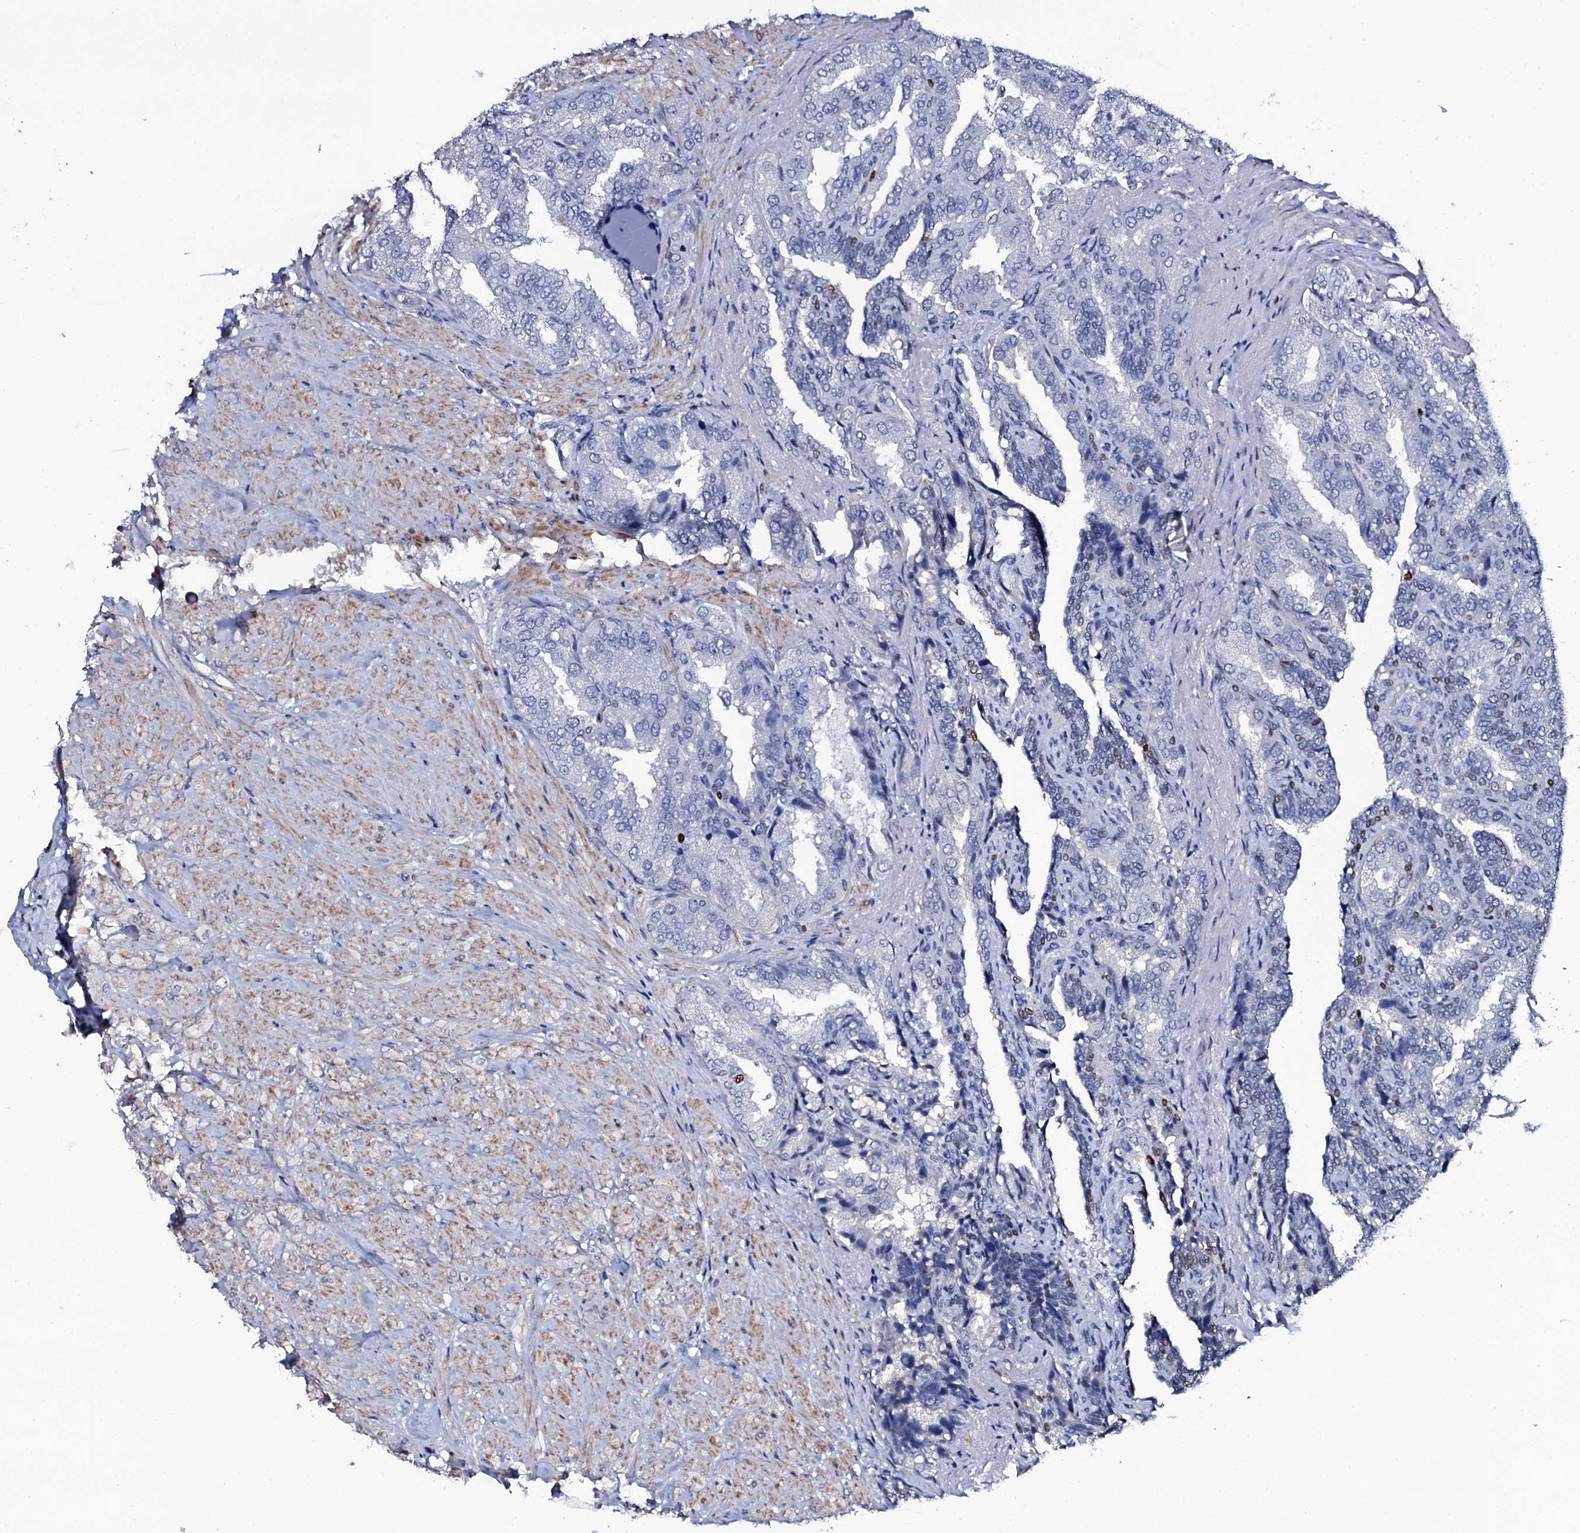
{"staining": {"intensity": "negative", "quantity": "none", "location": "none"}, "tissue": "seminal vesicle", "cell_type": "Glandular cells", "image_type": "normal", "snomed": [{"axis": "morphology", "description": "Normal tissue, NOS"}, {"axis": "topography", "description": "Seminal veicle"}, {"axis": "topography", "description": "Peripheral nerve tissue"}], "caption": "There is no significant expression in glandular cells of seminal vesicle. The staining was performed using DAB (3,3'-diaminobenzidine) to visualize the protein expression in brown, while the nuclei were stained in blue with hematoxylin (Magnification: 20x).", "gene": "NPM2", "patient": {"sex": "male", "age": 63}}